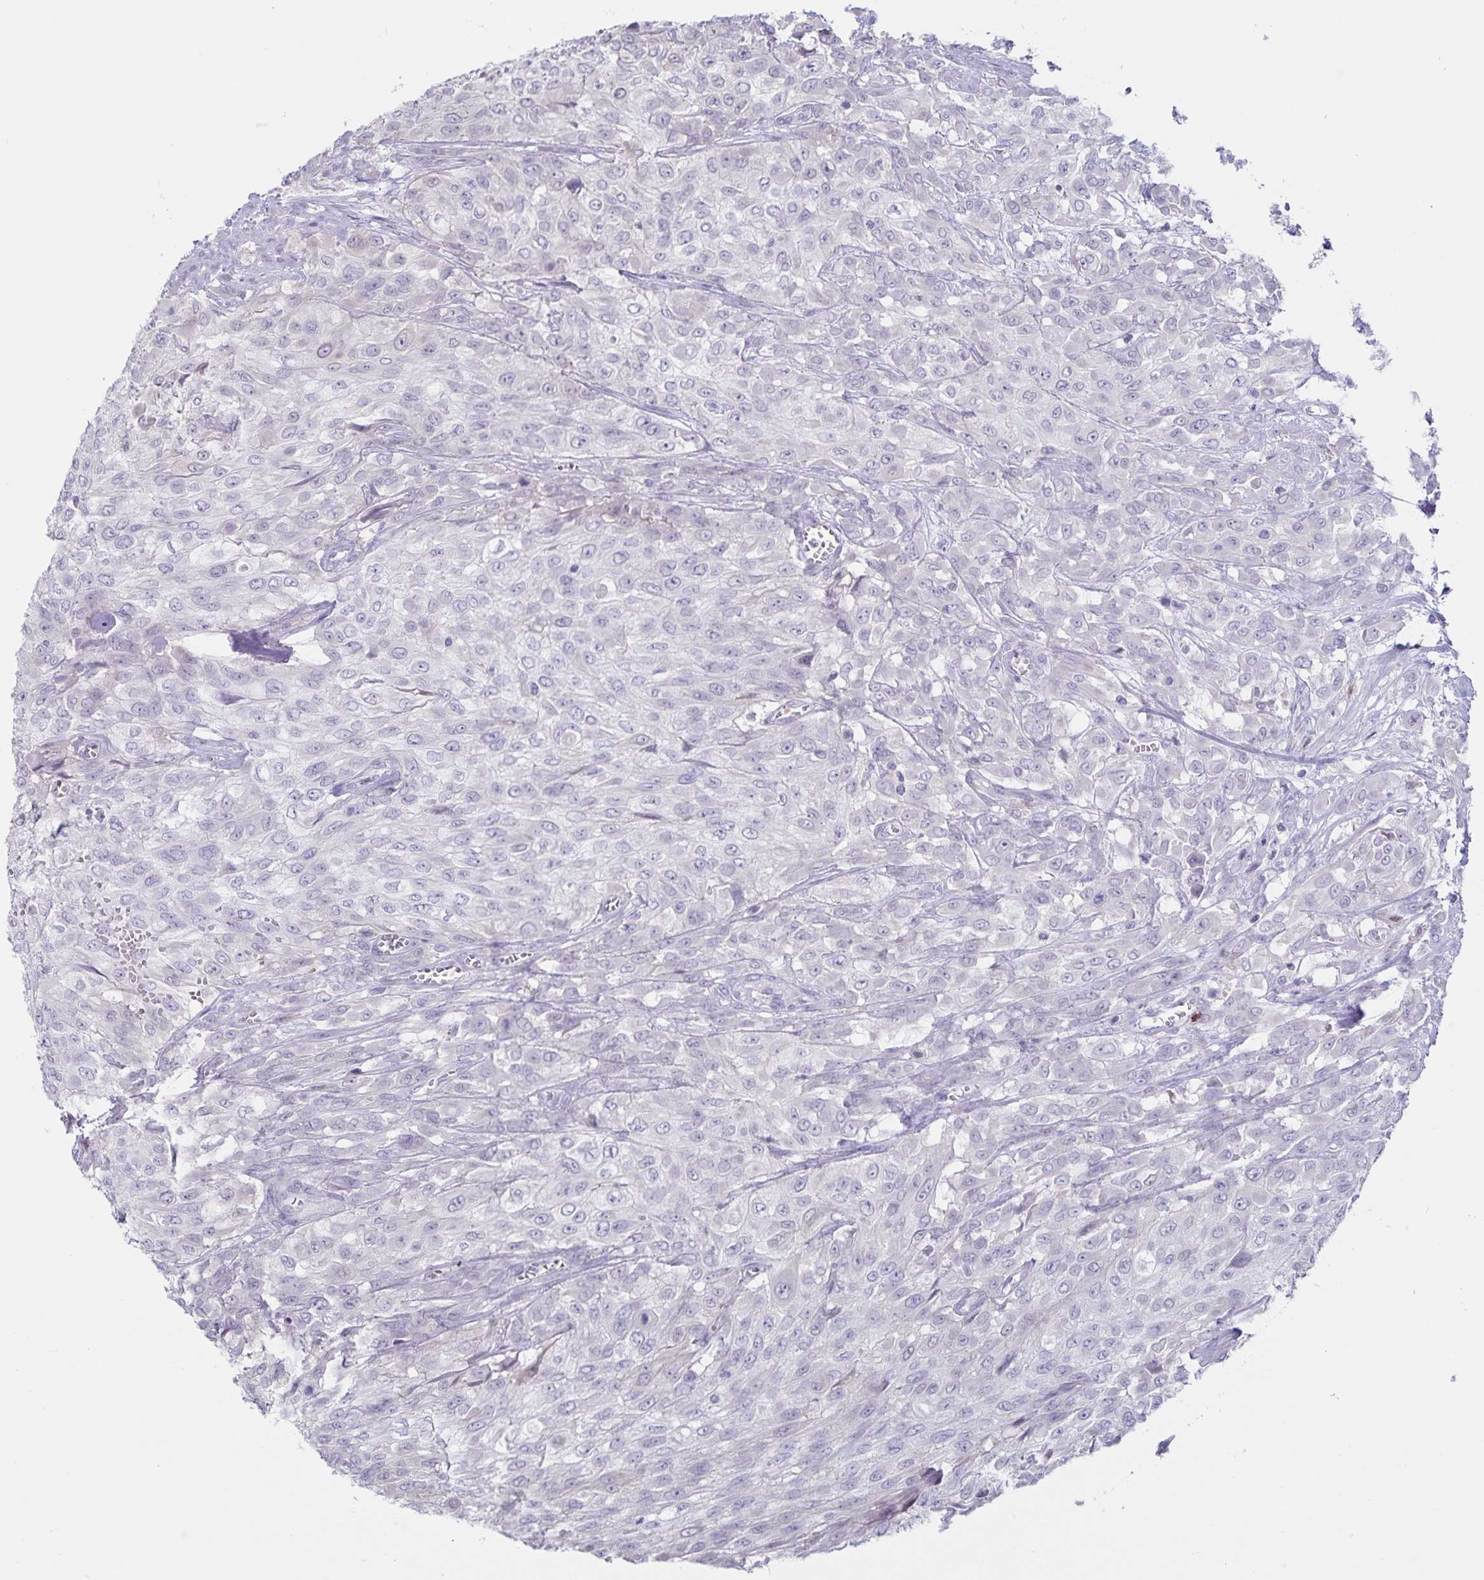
{"staining": {"intensity": "negative", "quantity": "none", "location": "none"}, "tissue": "urothelial cancer", "cell_type": "Tumor cells", "image_type": "cancer", "snomed": [{"axis": "morphology", "description": "Urothelial carcinoma, High grade"}, {"axis": "topography", "description": "Urinary bladder"}], "caption": "This is a histopathology image of IHC staining of urothelial carcinoma (high-grade), which shows no expression in tumor cells.", "gene": "GNLY", "patient": {"sex": "male", "age": 57}}